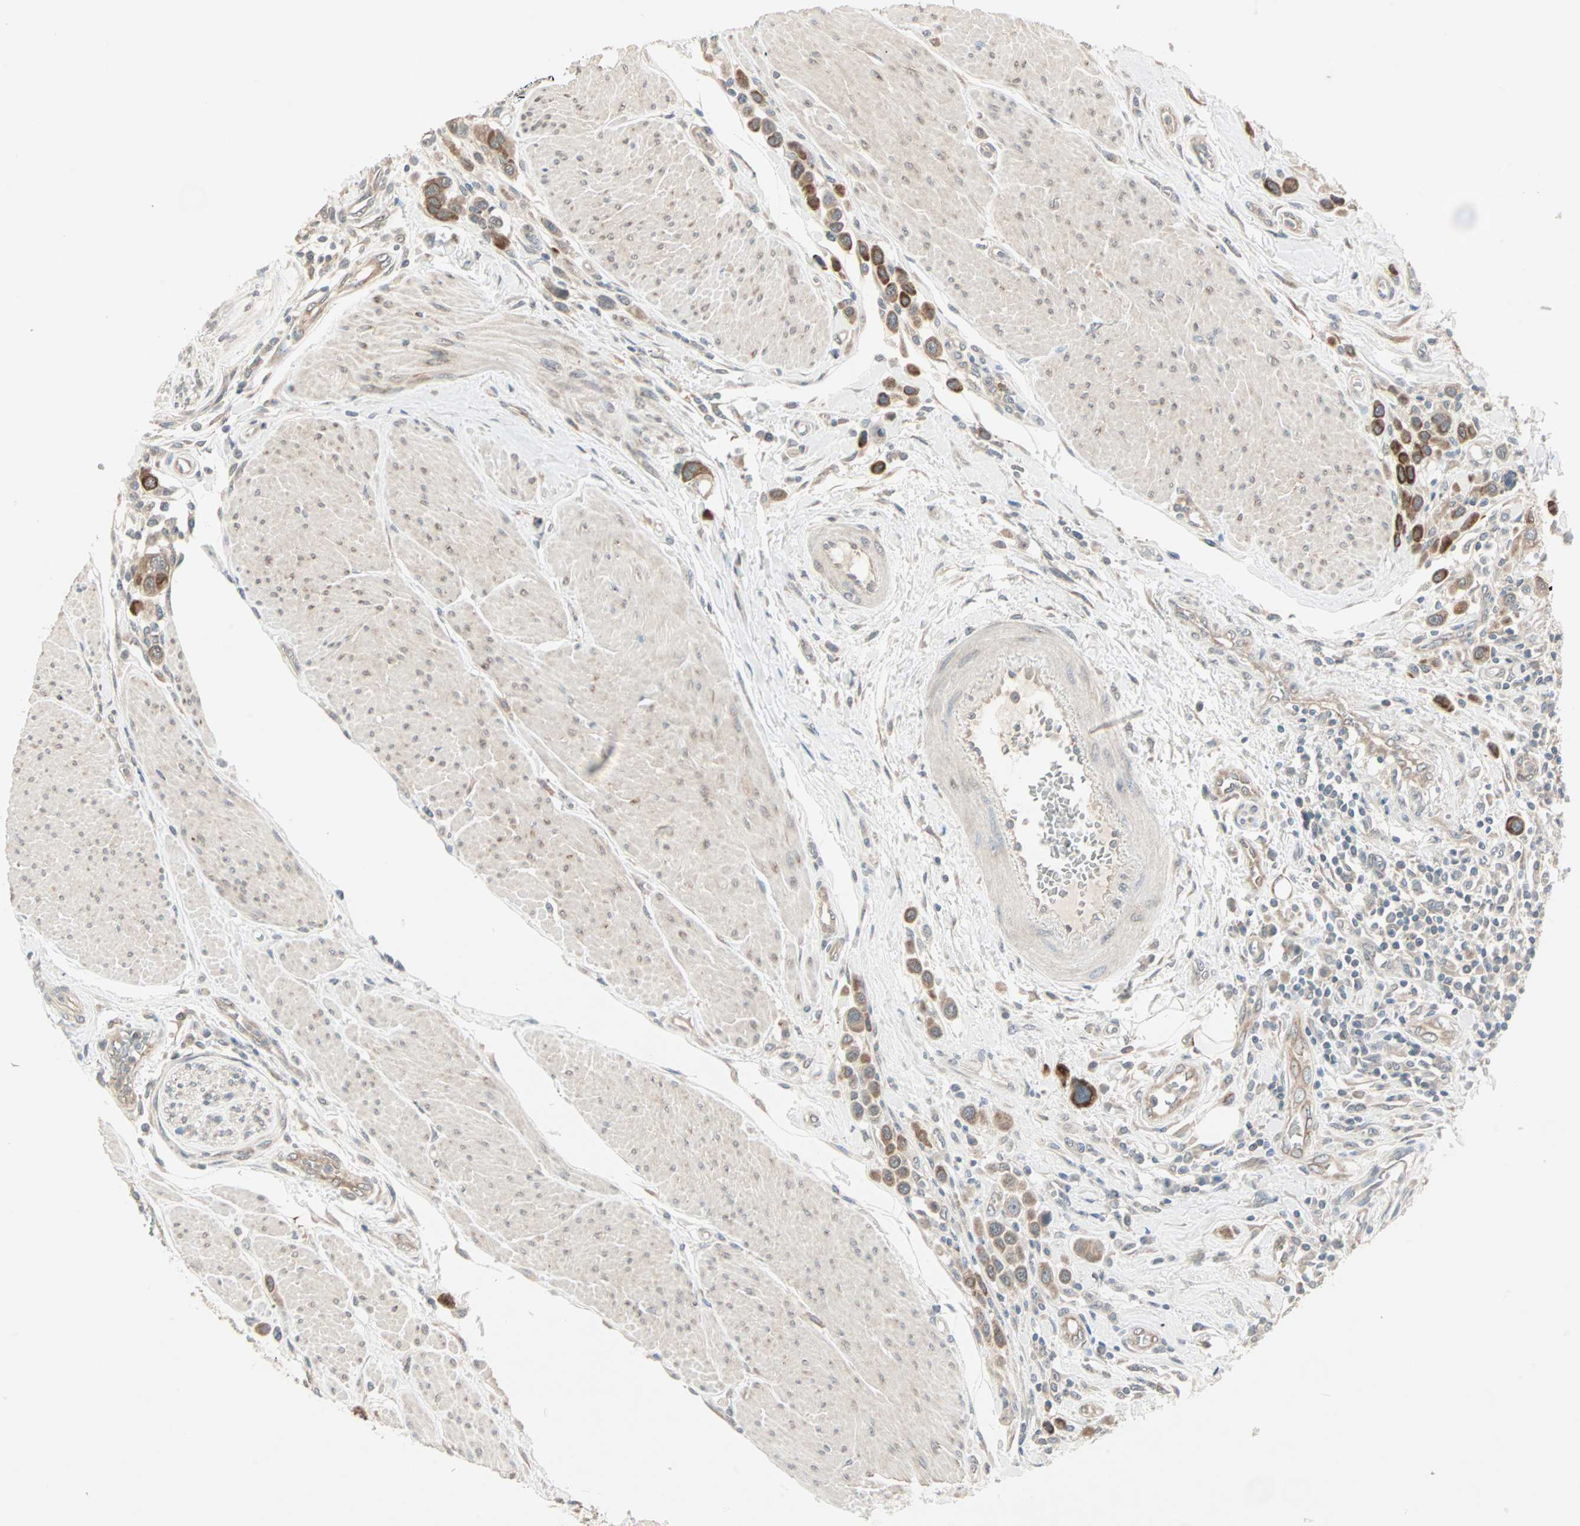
{"staining": {"intensity": "strong", "quantity": ">75%", "location": "cytoplasmic/membranous"}, "tissue": "urothelial cancer", "cell_type": "Tumor cells", "image_type": "cancer", "snomed": [{"axis": "morphology", "description": "Urothelial carcinoma, High grade"}, {"axis": "topography", "description": "Urinary bladder"}], "caption": "A brown stain shows strong cytoplasmic/membranous positivity of a protein in urothelial carcinoma (high-grade) tumor cells. Immunohistochemistry (ihc) stains the protein in brown and the nuclei are stained blue.", "gene": "ZFP36", "patient": {"sex": "male", "age": 50}}